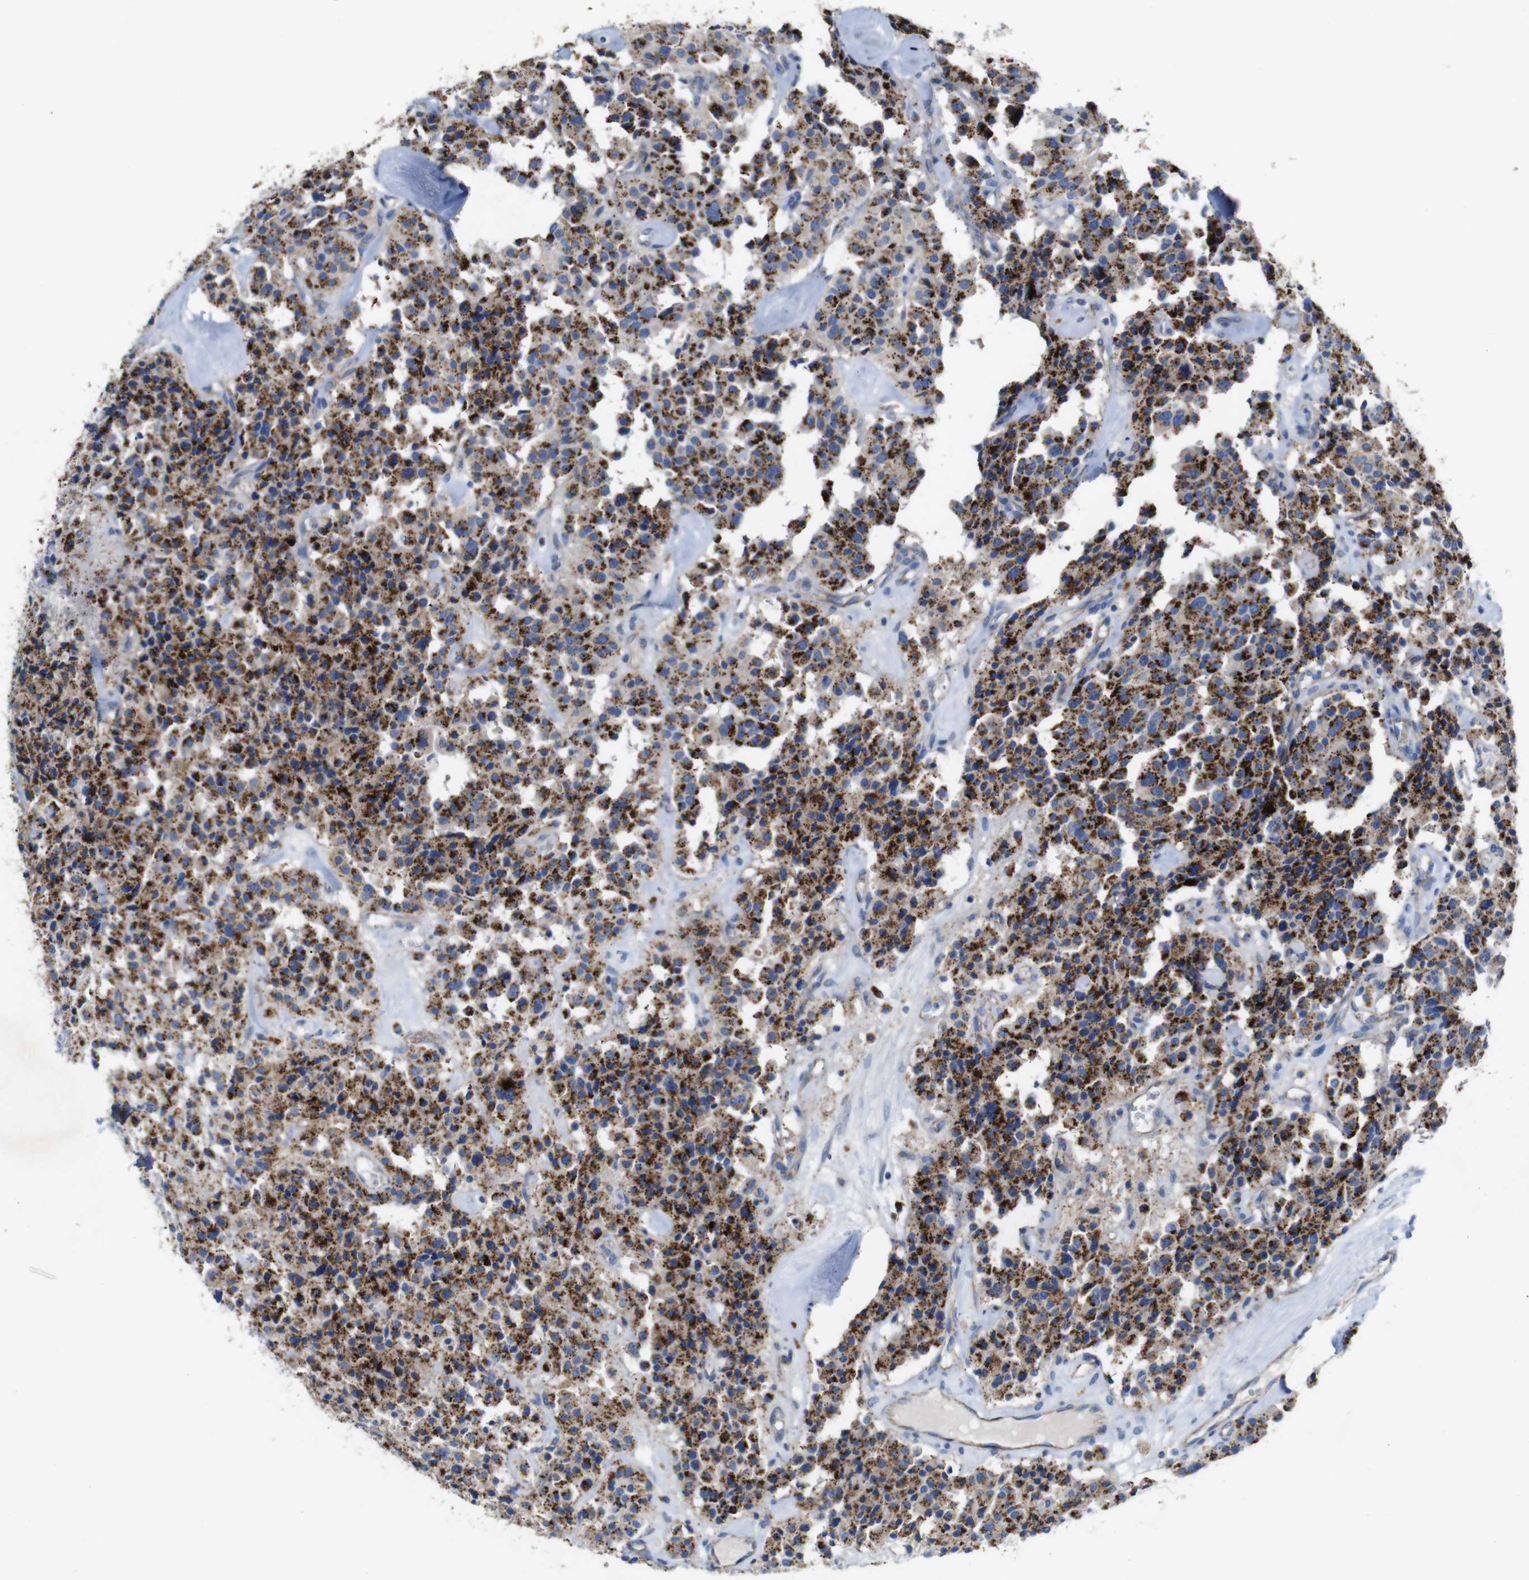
{"staining": {"intensity": "moderate", "quantity": ">75%", "location": "cytoplasmic/membranous"}, "tissue": "carcinoid", "cell_type": "Tumor cells", "image_type": "cancer", "snomed": [{"axis": "morphology", "description": "Carcinoid, malignant, NOS"}, {"axis": "topography", "description": "Lung"}], "caption": "Immunohistochemistry (IHC) staining of carcinoid, which exhibits medium levels of moderate cytoplasmic/membranous expression in about >75% of tumor cells indicating moderate cytoplasmic/membranous protein staining. The staining was performed using DAB (3,3'-diaminobenzidine) (brown) for protein detection and nuclei were counterstained in hematoxylin (blue).", "gene": "NHLRC3", "patient": {"sex": "male", "age": 30}}